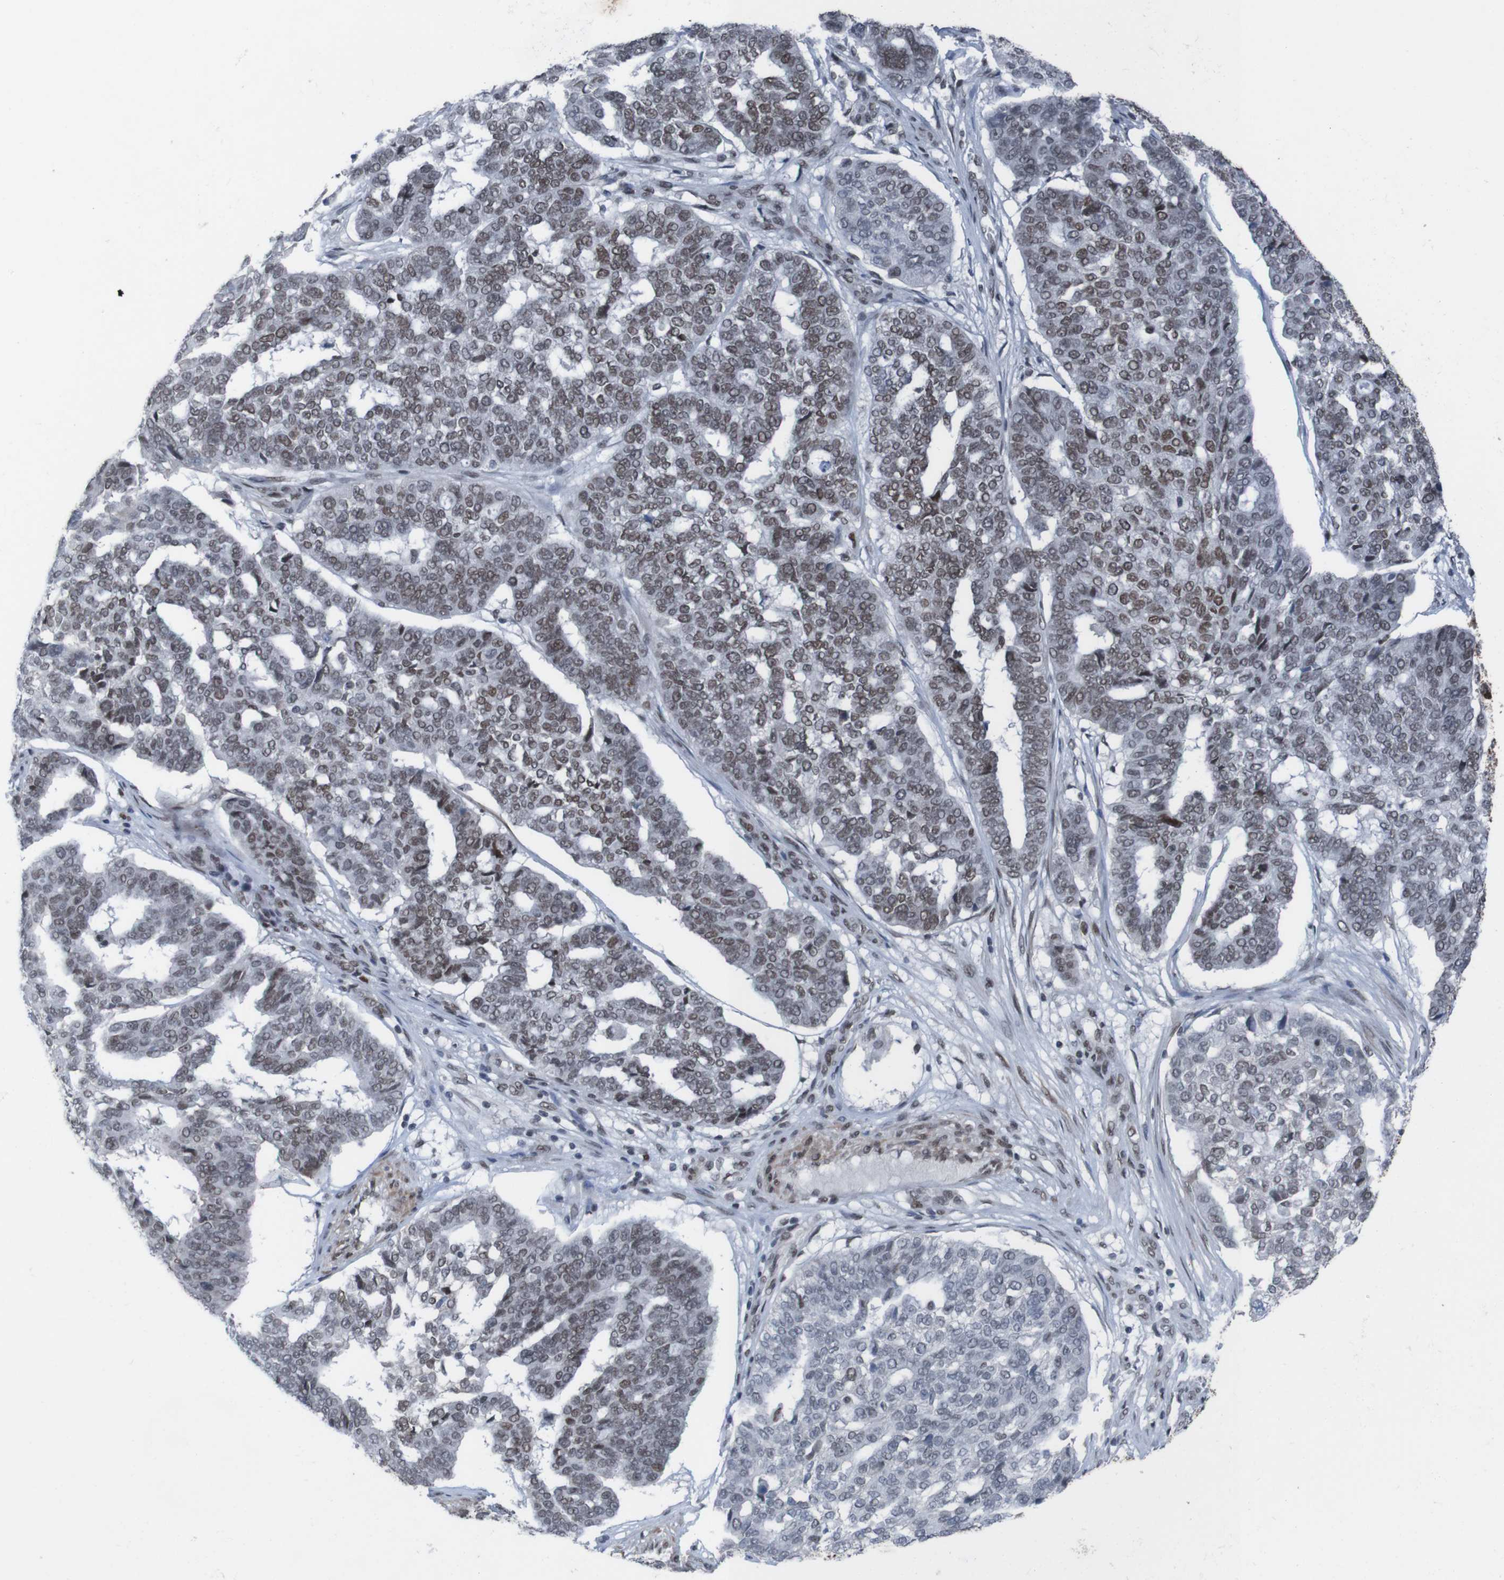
{"staining": {"intensity": "strong", "quantity": "25%-75%", "location": "nuclear"}, "tissue": "ovarian cancer", "cell_type": "Tumor cells", "image_type": "cancer", "snomed": [{"axis": "morphology", "description": "Cystadenocarcinoma, serous, NOS"}, {"axis": "topography", "description": "Ovary"}], "caption": "Brown immunohistochemical staining in ovarian serous cystadenocarcinoma demonstrates strong nuclear positivity in about 25%-75% of tumor cells.", "gene": "PHF2", "patient": {"sex": "female", "age": 59}}